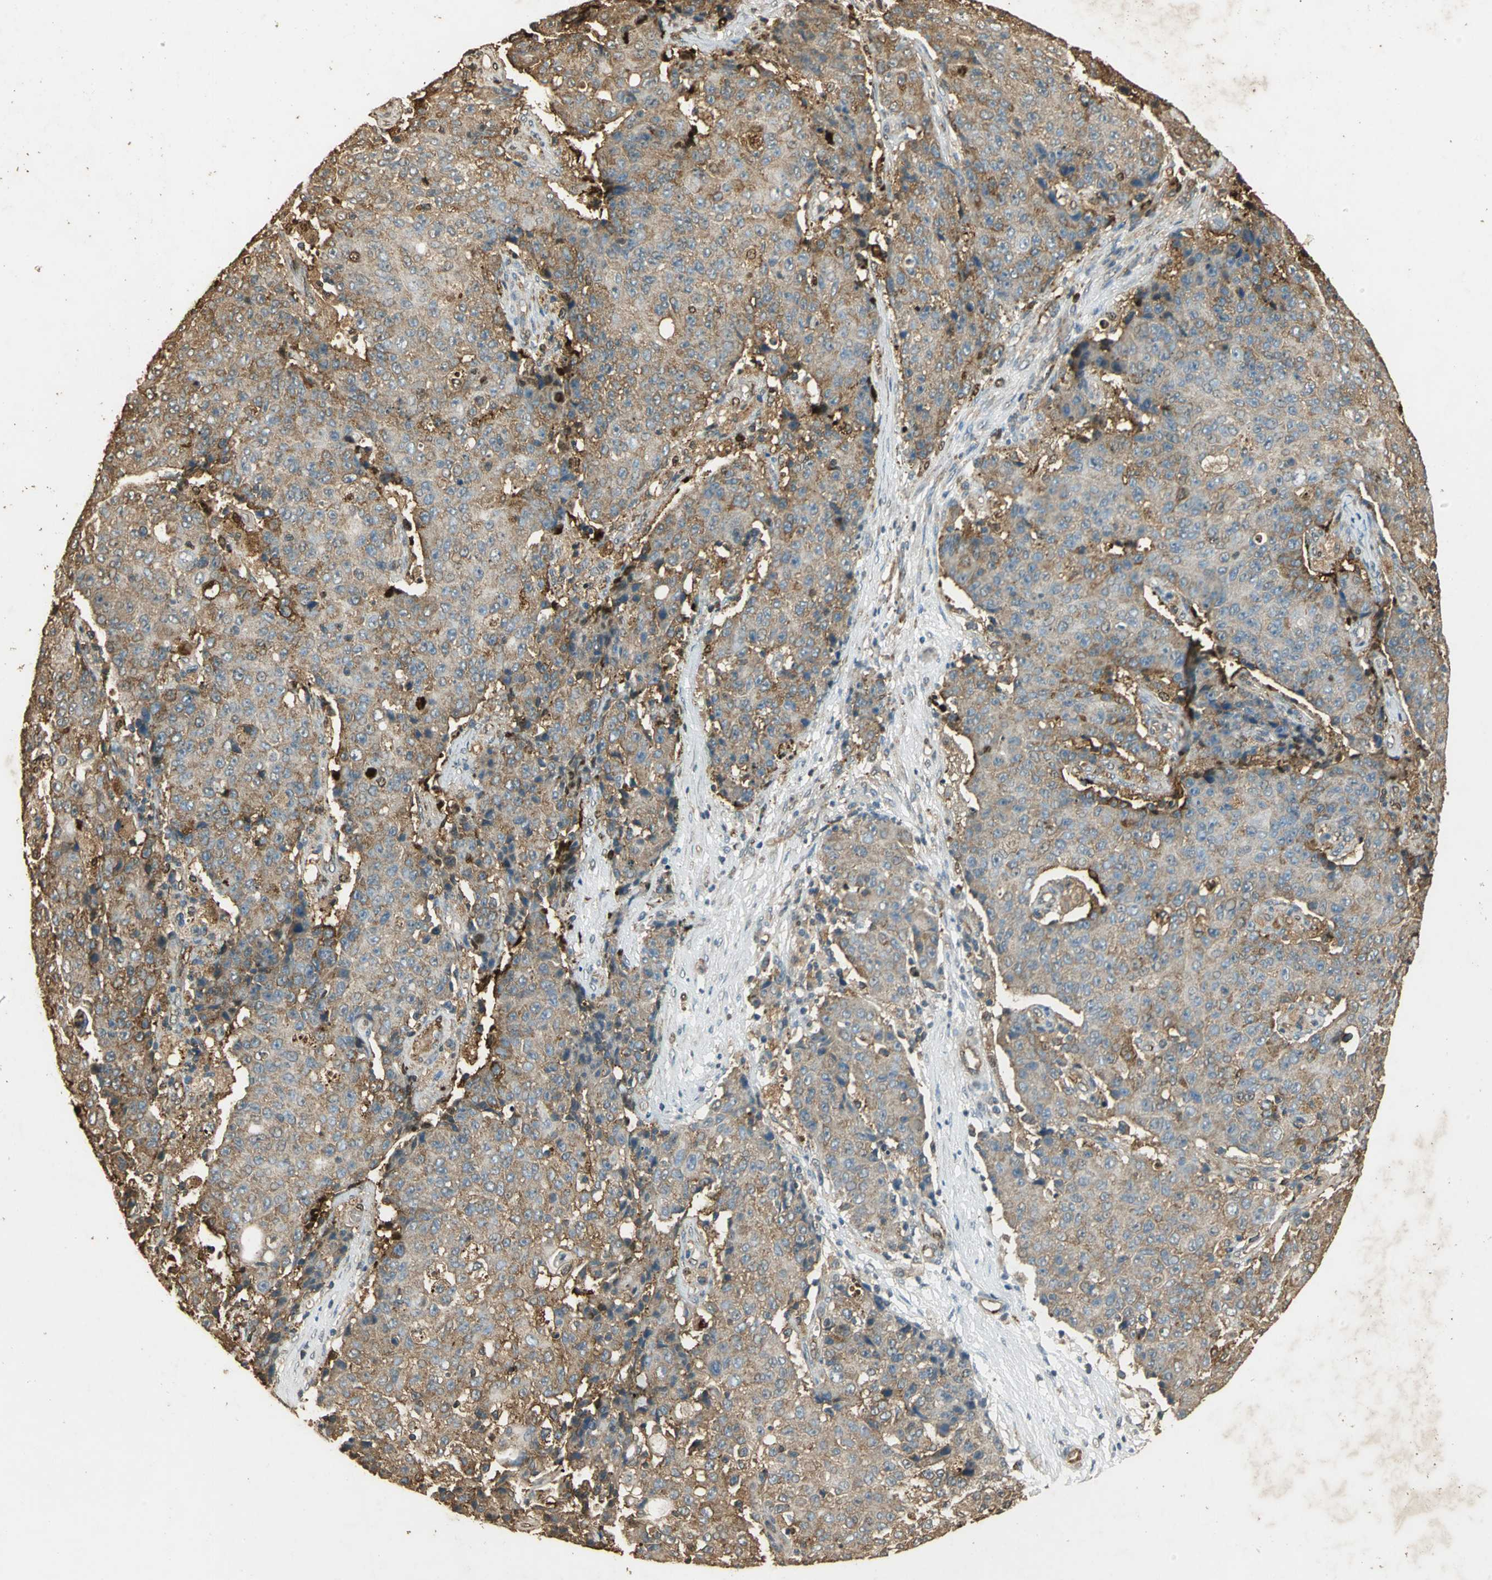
{"staining": {"intensity": "moderate", "quantity": ">75%", "location": "cytoplasmic/membranous"}, "tissue": "ovarian cancer", "cell_type": "Tumor cells", "image_type": "cancer", "snomed": [{"axis": "morphology", "description": "Carcinoma, endometroid"}, {"axis": "topography", "description": "Ovary"}], "caption": "An IHC histopathology image of neoplastic tissue is shown. Protein staining in brown labels moderate cytoplasmic/membranous positivity in ovarian endometroid carcinoma within tumor cells. The protein is stained brown, and the nuclei are stained in blue (DAB IHC with brightfield microscopy, high magnification).", "gene": "GAPDH", "patient": {"sex": "female", "age": 42}}